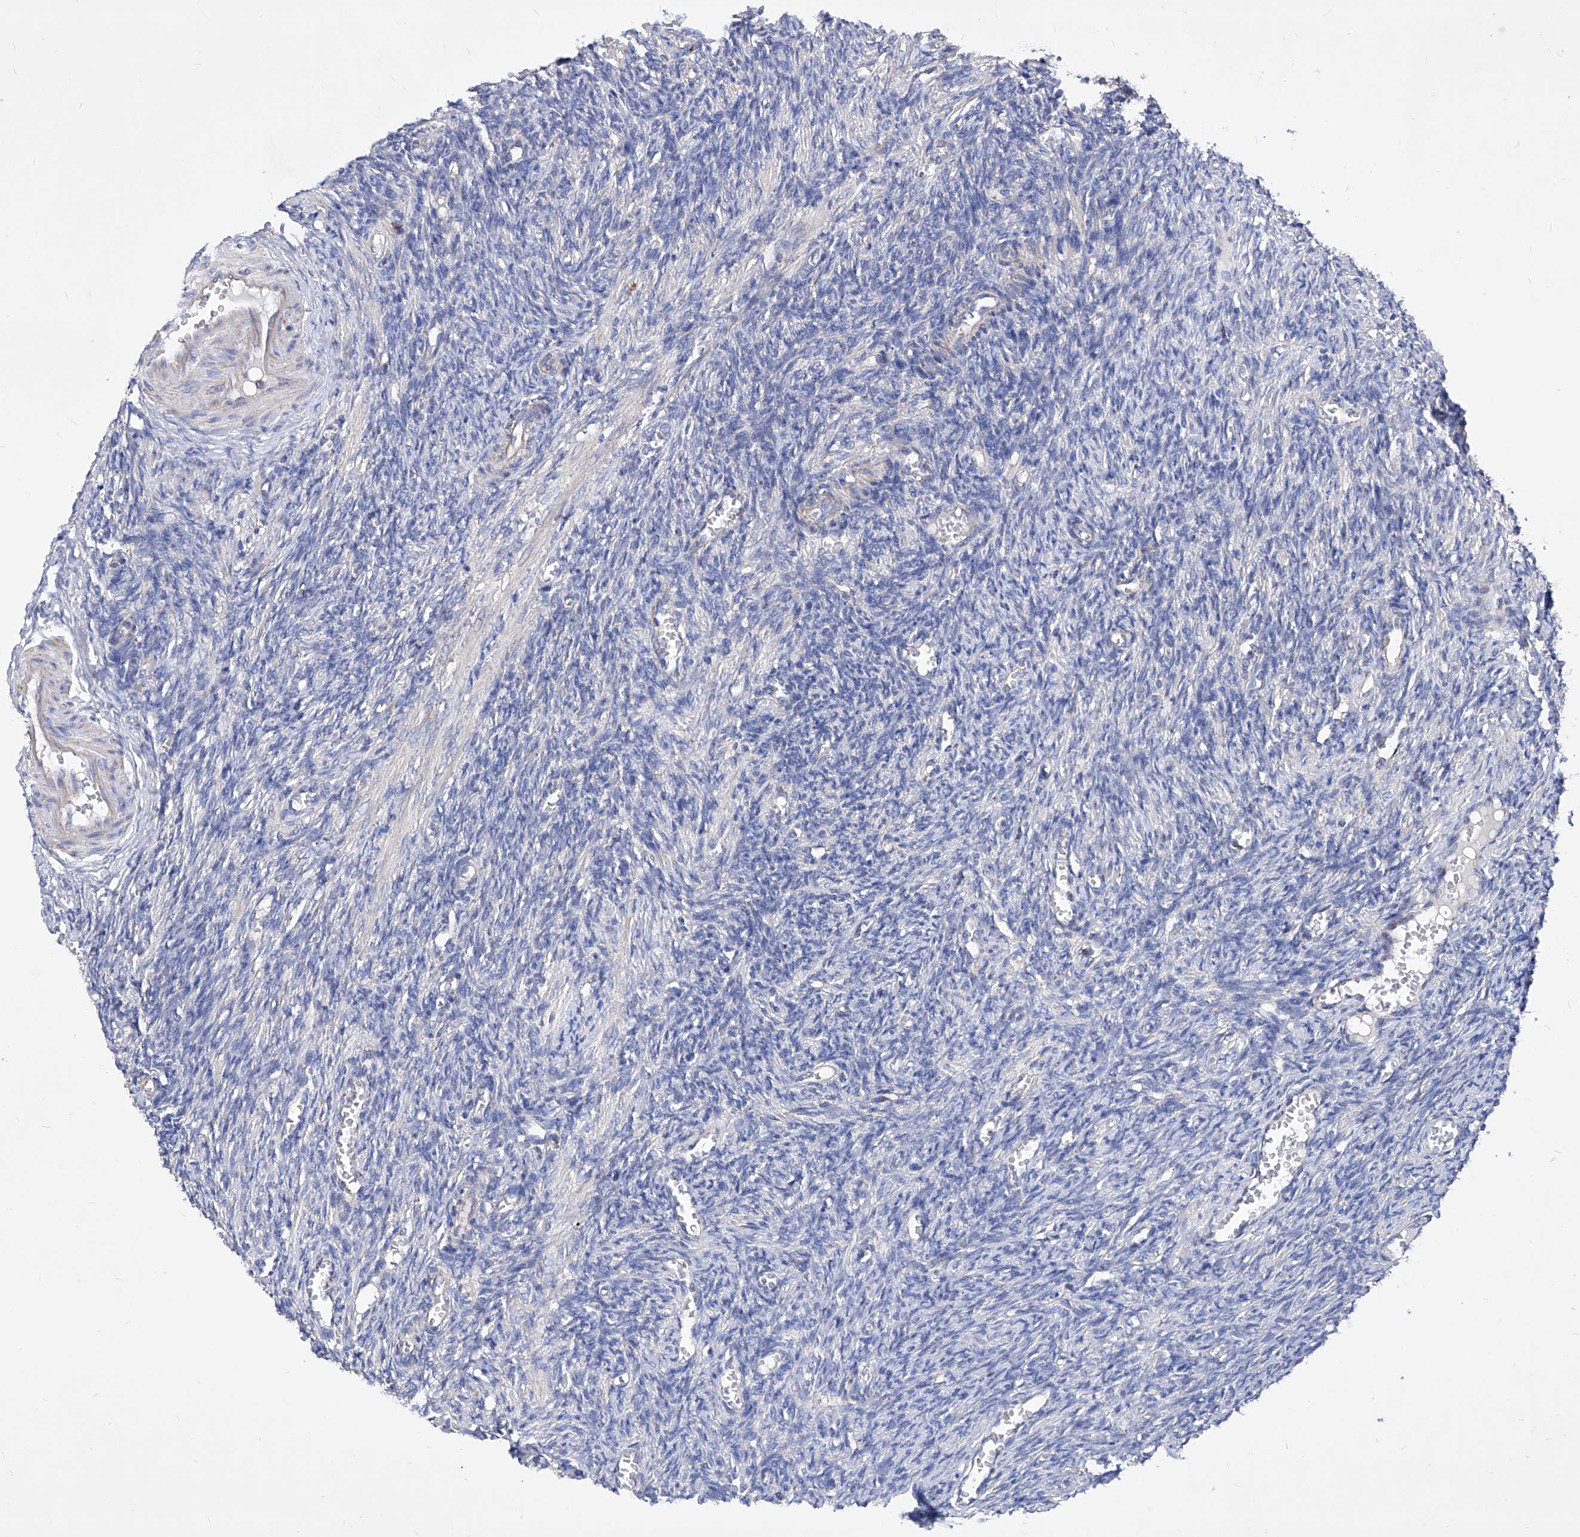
{"staining": {"intensity": "negative", "quantity": "none", "location": "none"}, "tissue": "ovary", "cell_type": "Ovarian stroma cells", "image_type": "normal", "snomed": [{"axis": "morphology", "description": "Normal tissue, NOS"}, {"axis": "topography", "description": "Ovary"}], "caption": "Ovarian stroma cells show no significant protein positivity in unremarkable ovary. (DAB IHC visualized using brightfield microscopy, high magnification).", "gene": "HRNR", "patient": {"sex": "female", "age": 27}}